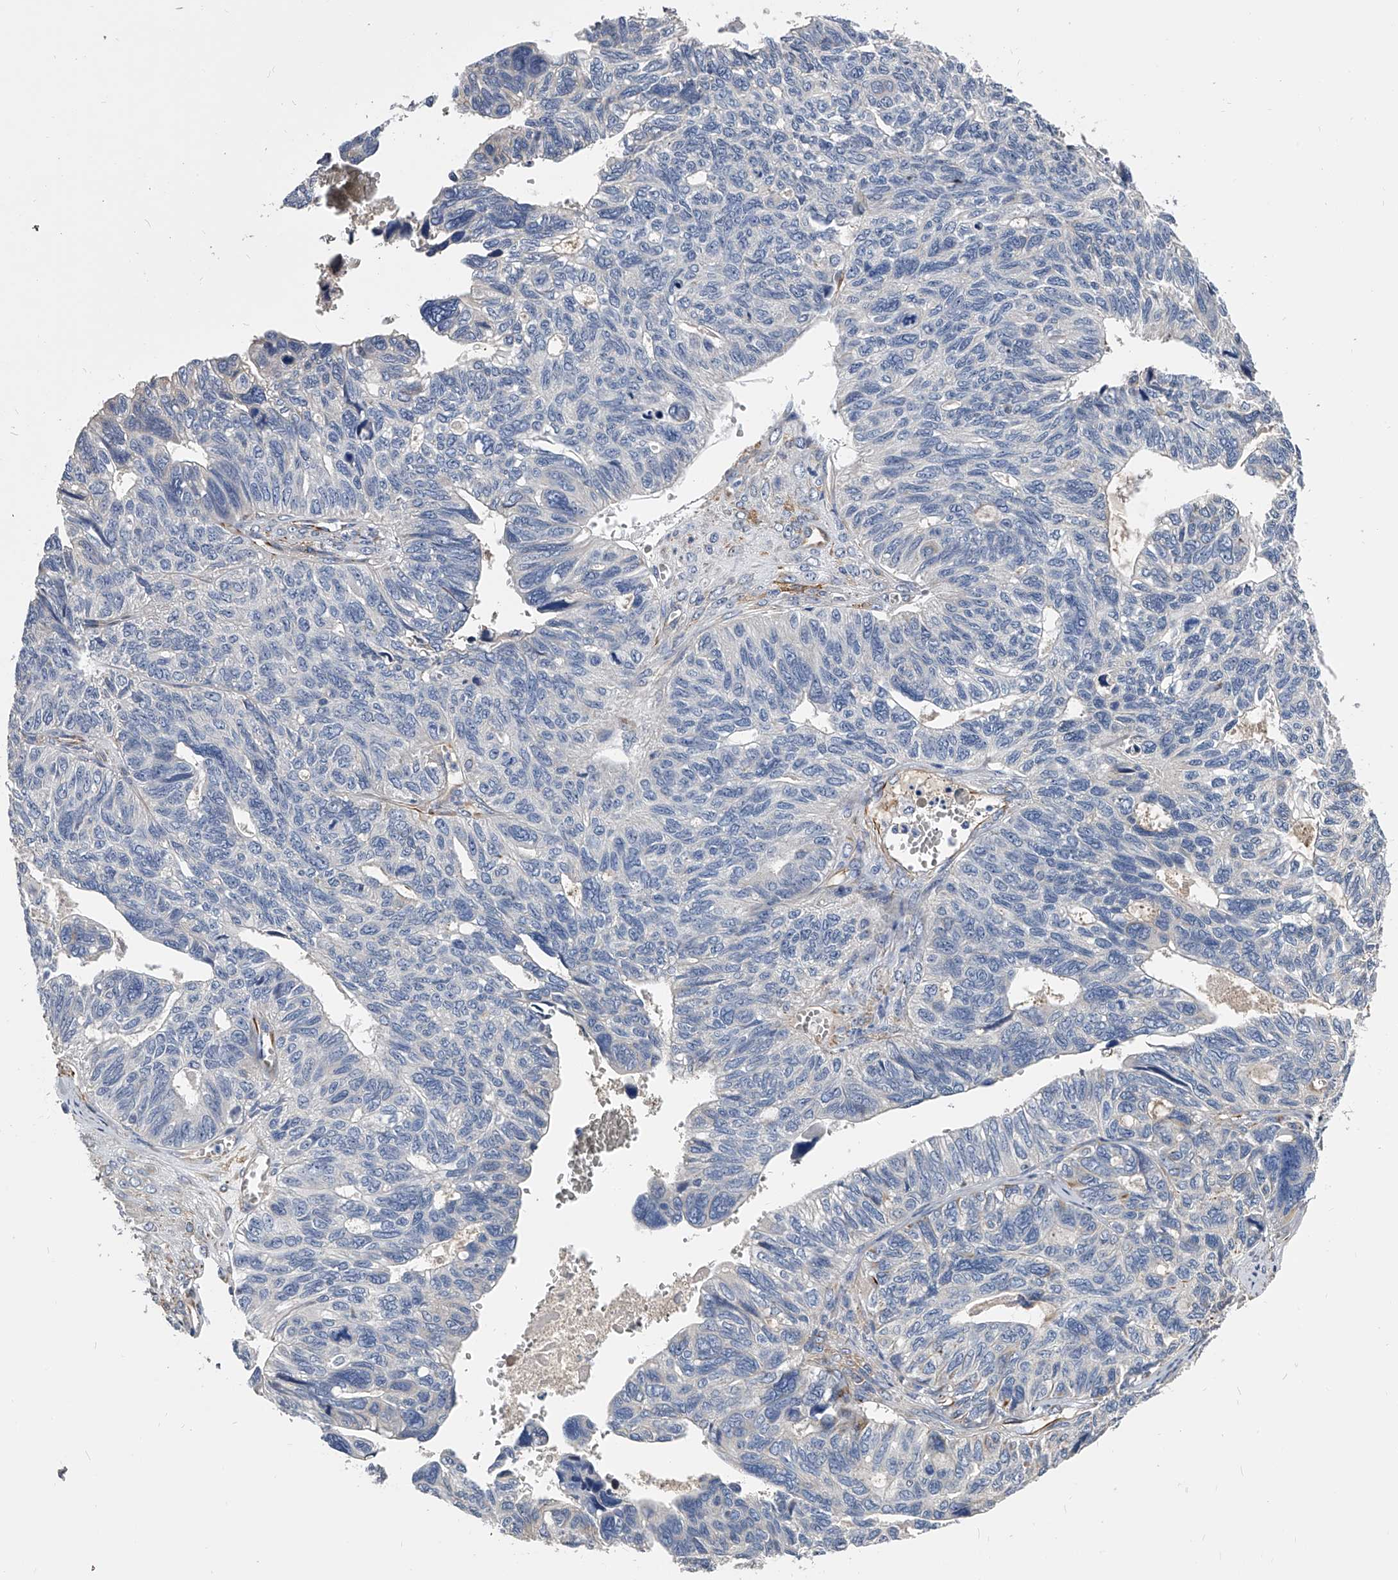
{"staining": {"intensity": "negative", "quantity": "none", "location": "none"}, "tissue": "ovarian cancer", "cell_type": "Tumor cells", "image_type": "cancer", "snomed": [{"axis": "morphology", "description": "Cystadenocarcinoma, serous, NOS"}, {"axis": "topography", "description": "Ovary"}], "caption": "The histopathology image shows no staining of tumor cells in ovarian cancer (serous cystadenocarcinoma).", "gene": "EFCAB7", "patient": {"sex": "female", "age": 79}}